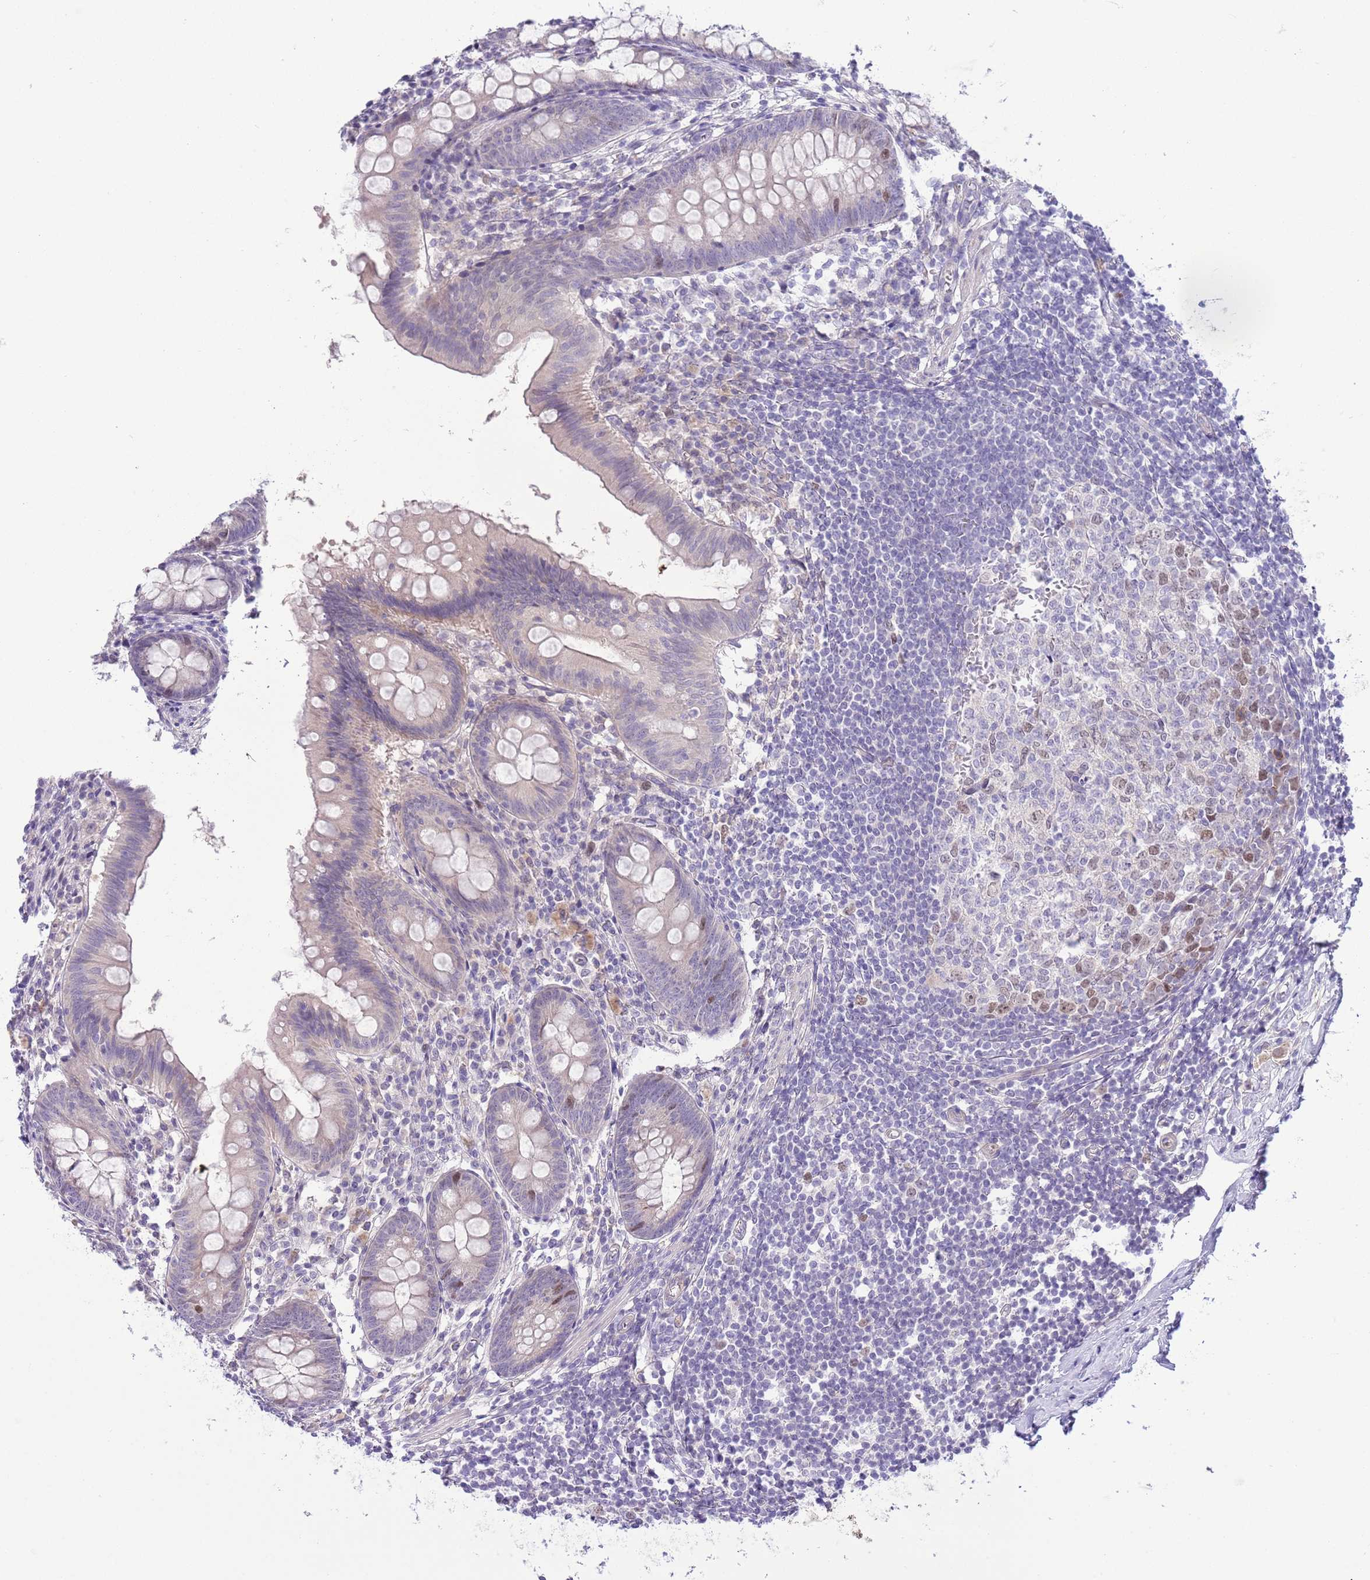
{"staining": {"intensity": "negative", "quantity": "none", "location": "none"}, "tissue": "appendix", "cell_type": "Glandular cells", "image_type": "normal", "snomed": [{"axis": "morphology", "description": "Normal tissue, NOS"}, {"axis": "topography", "description": "Appendix"}], "caption": "Immunohistochemical staining of unremarkable appendix demonstrates no significant staining in glandular cells. (DAB (3,3'-diaminobenzidine) IHC with hematoxylin counter stain).", "gene": "FBRSL1", "patient": {"sex": "female", "age": 51}}